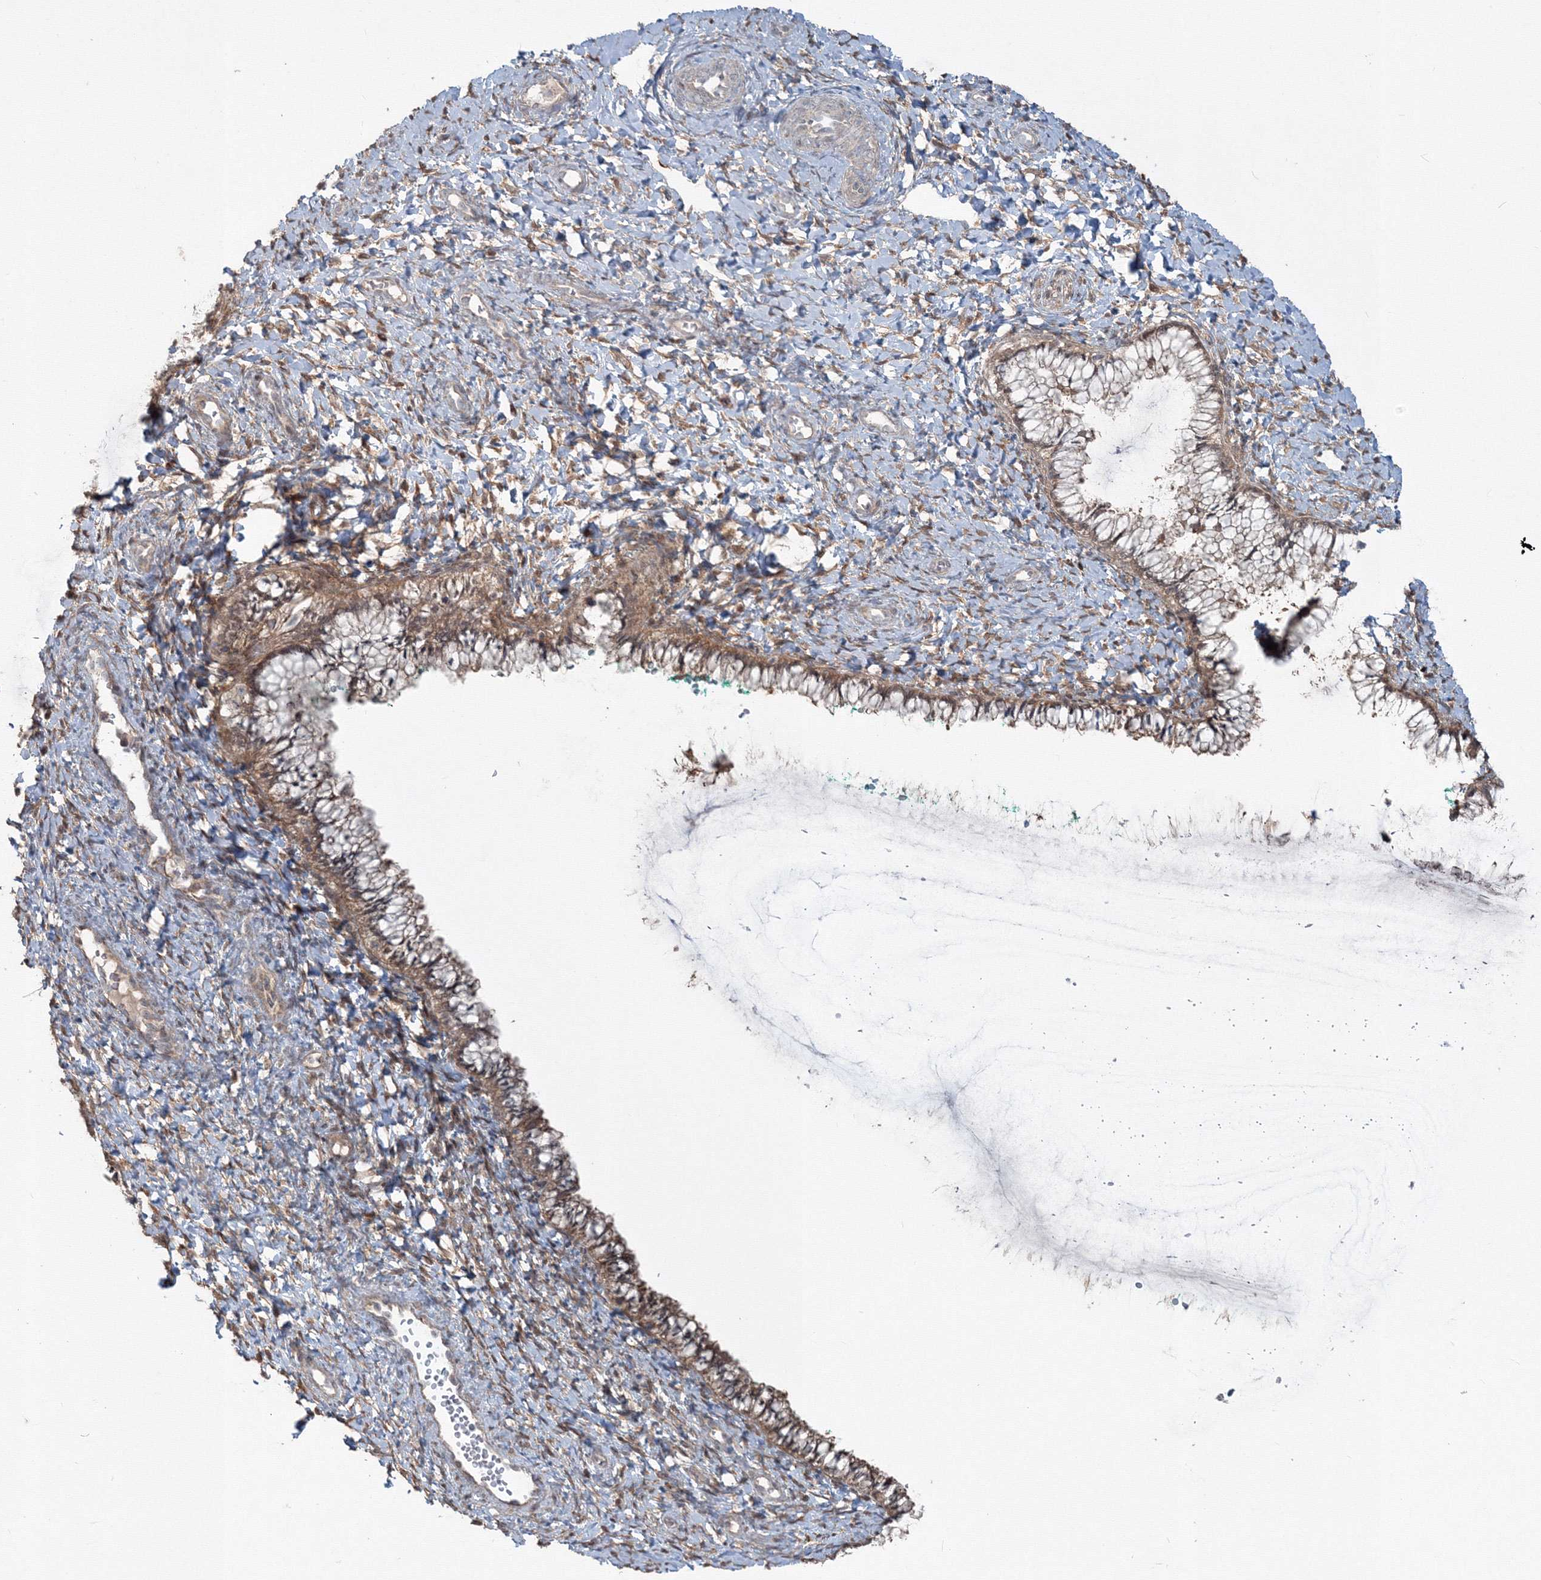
{"staining": {"intensity": "moderate", "quantity": ">75%", "location": "cytoplasmic/membranous,nuclear"}, "tissue": "cervix", "cell_type": "Glandular cells", "image_type": "normal", "snomed": [{"axis": "morphology", "description": "Normal tissue, NOS"}, {"axis": "morphology", "description": "Adenocarcinoma, NOS"}, {"axis": "topography", "description": "Cervix"}], "caption": "Cervix stained with immunohistochemistry (IHC) displays moderate cytoplasmic/membranous,nuclear staining in about >75% of glandular cells.", "gene": "MKRN2", "patient": {"sex": "female", "age": 29}}